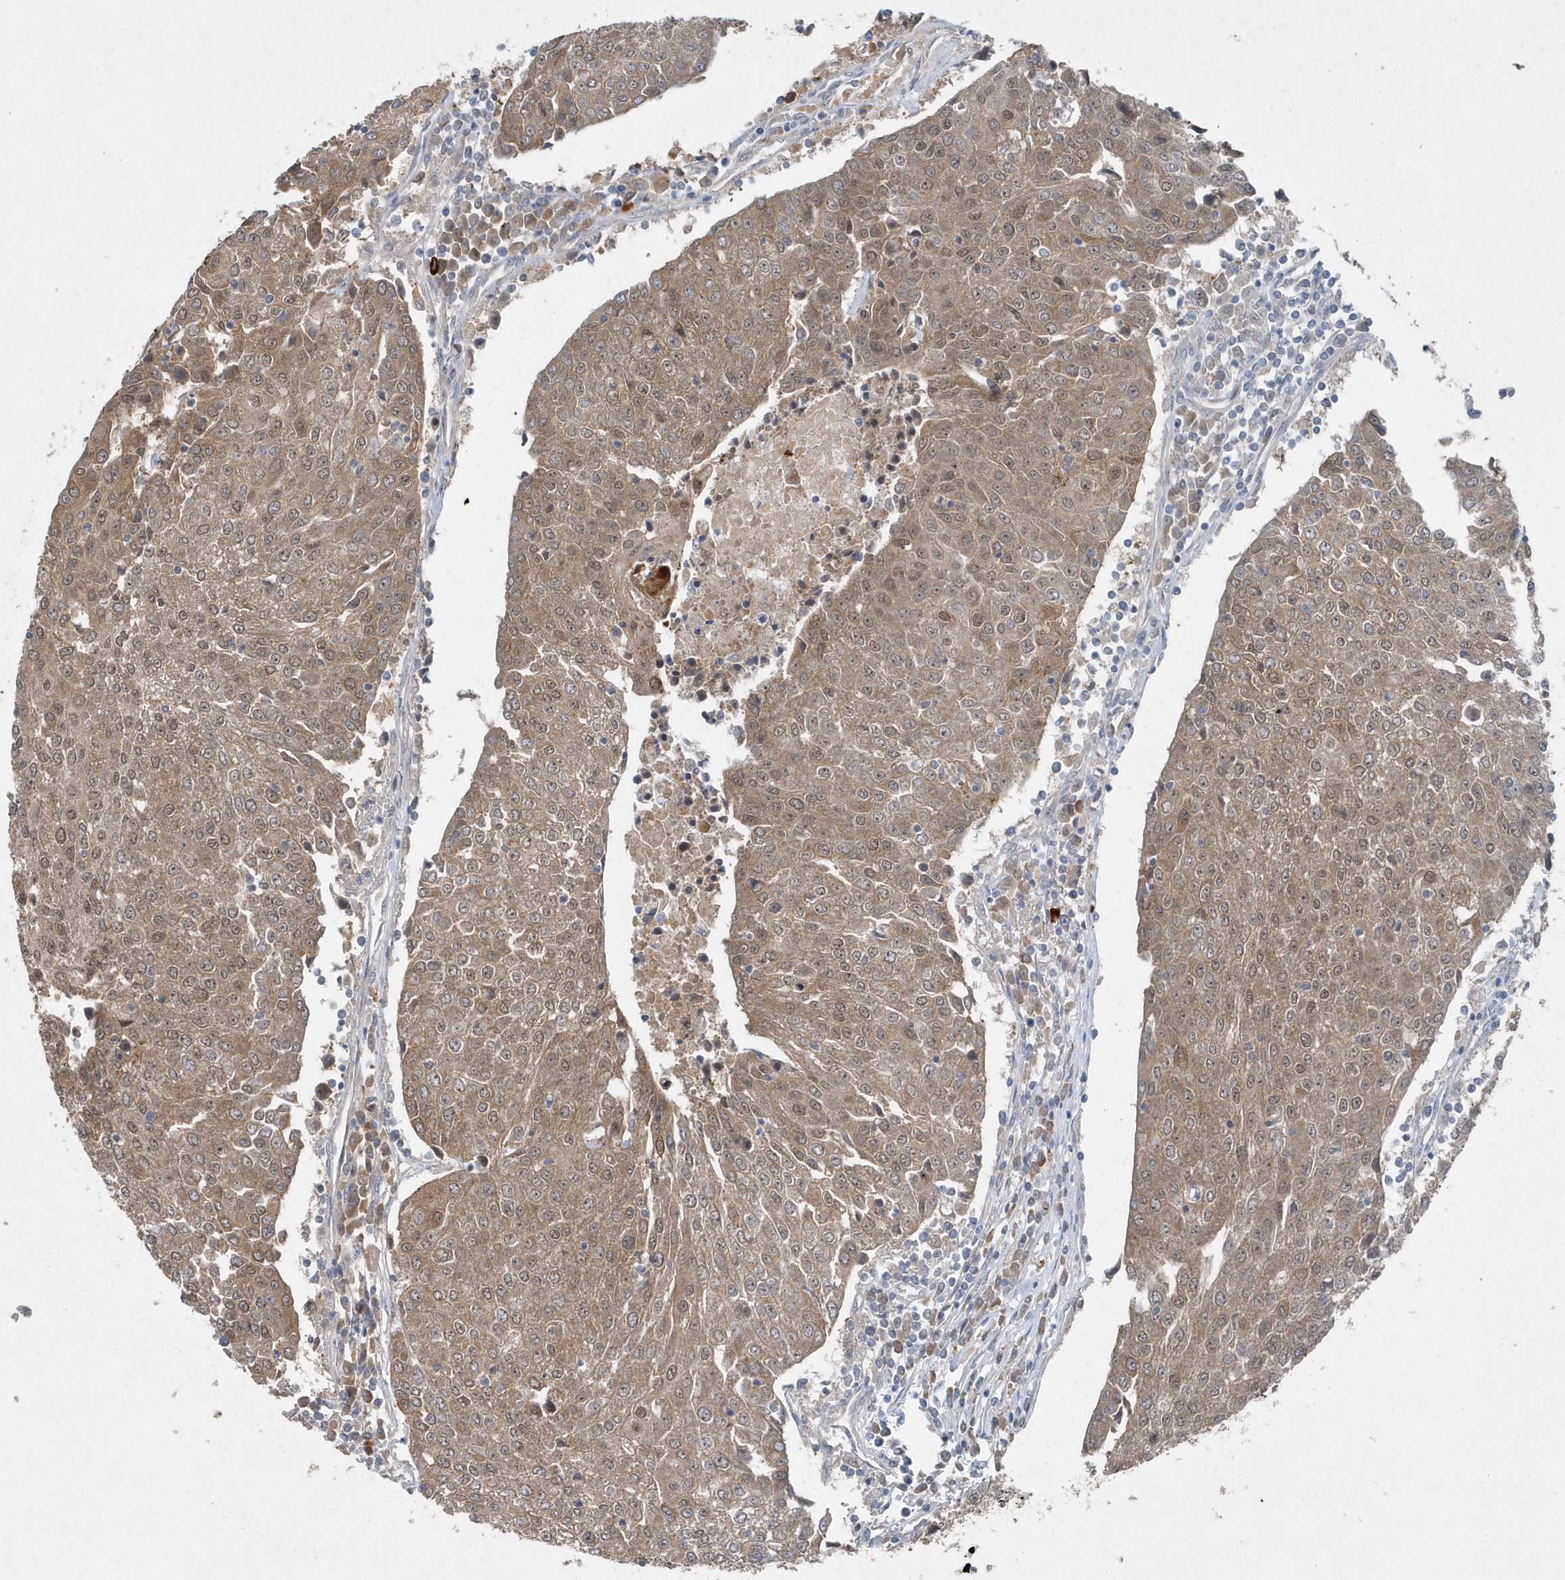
{"staining": {"intensity": "moderate", "quantity": ">75%", "location": "cytoplasmic/membranous,nuclear"}, "tissue": "urothelial cancer", "cell_type": "Tumor cells", "image_type": "cancer", "snomed": [{"axis": "morphology", "description": "Urothelial carcinoma, High grade"}, {"axis": "topography", "description": "Urinary bladder"}], "caption": "High-grade urothelial carcinoma tissue shows moderate cytoplasmic/membranous and nuclear expression in about >75% of tumor cells Ihc stains the protein in brown and the nuclei are stained blue.", "gene": "QTRT2", "patient": {"sex": "female", "age": 85}}